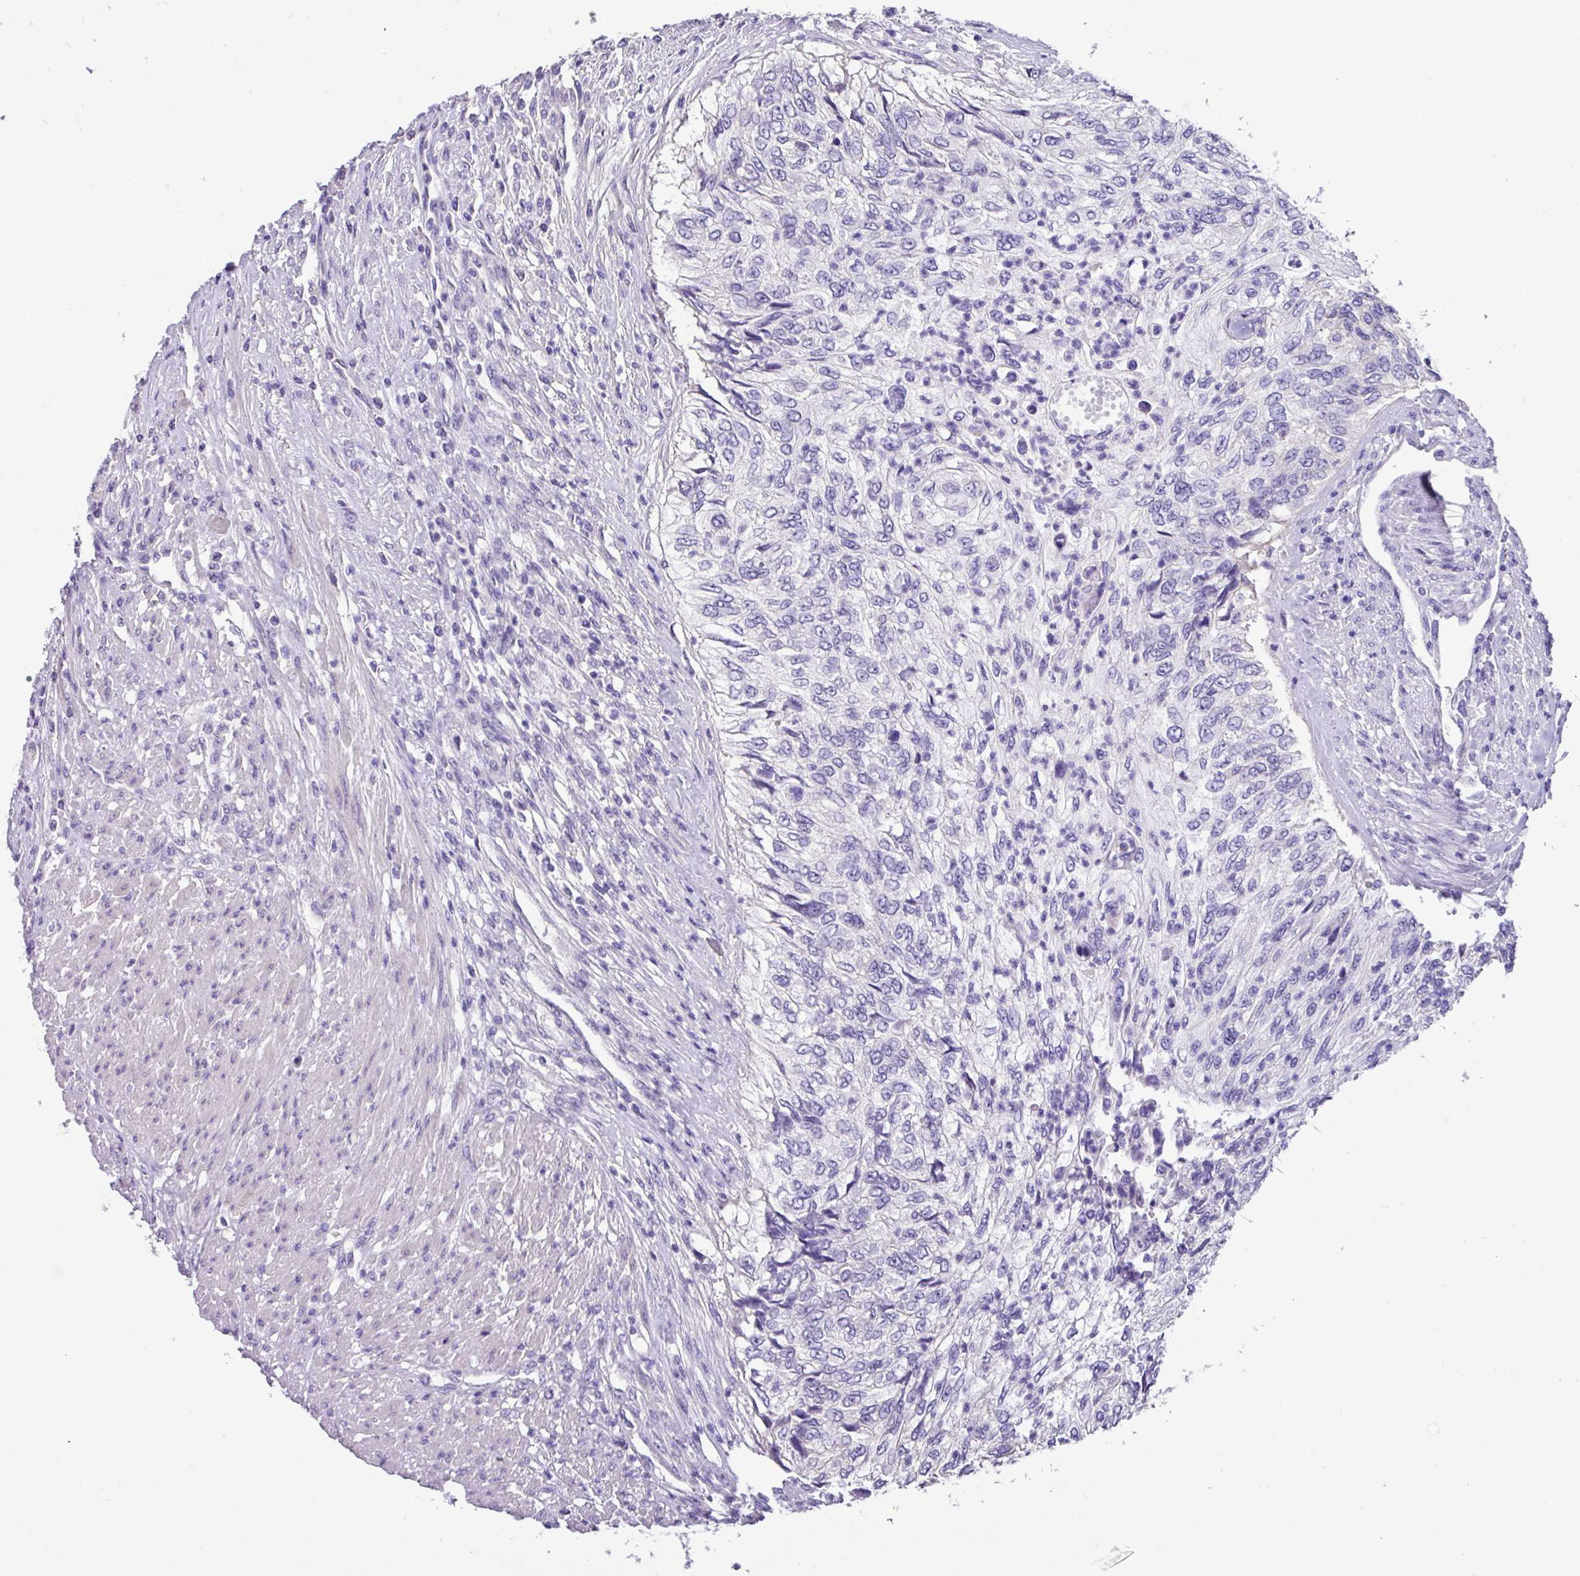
{"staining": {"intensity": "negative", "quantity": "none", "location": "none"}, "tissue": "pancreatic cancer", "cell_type": "Tumor cells", "image_type": "cancer", "snomed": [{"axis": "morphology", "description": "Adenocarcinoma, NOS"}, {"axis": "topography", "description": "Pancreas"}], "caption": "An immunohistochemistry (IHC) photomicrograph of pancreatic cancer is shown. There is no staining in tumor cells of pancreatic cancer.", "gene": "EPCAM", "patient": {"sex": "male", "age": 63}}